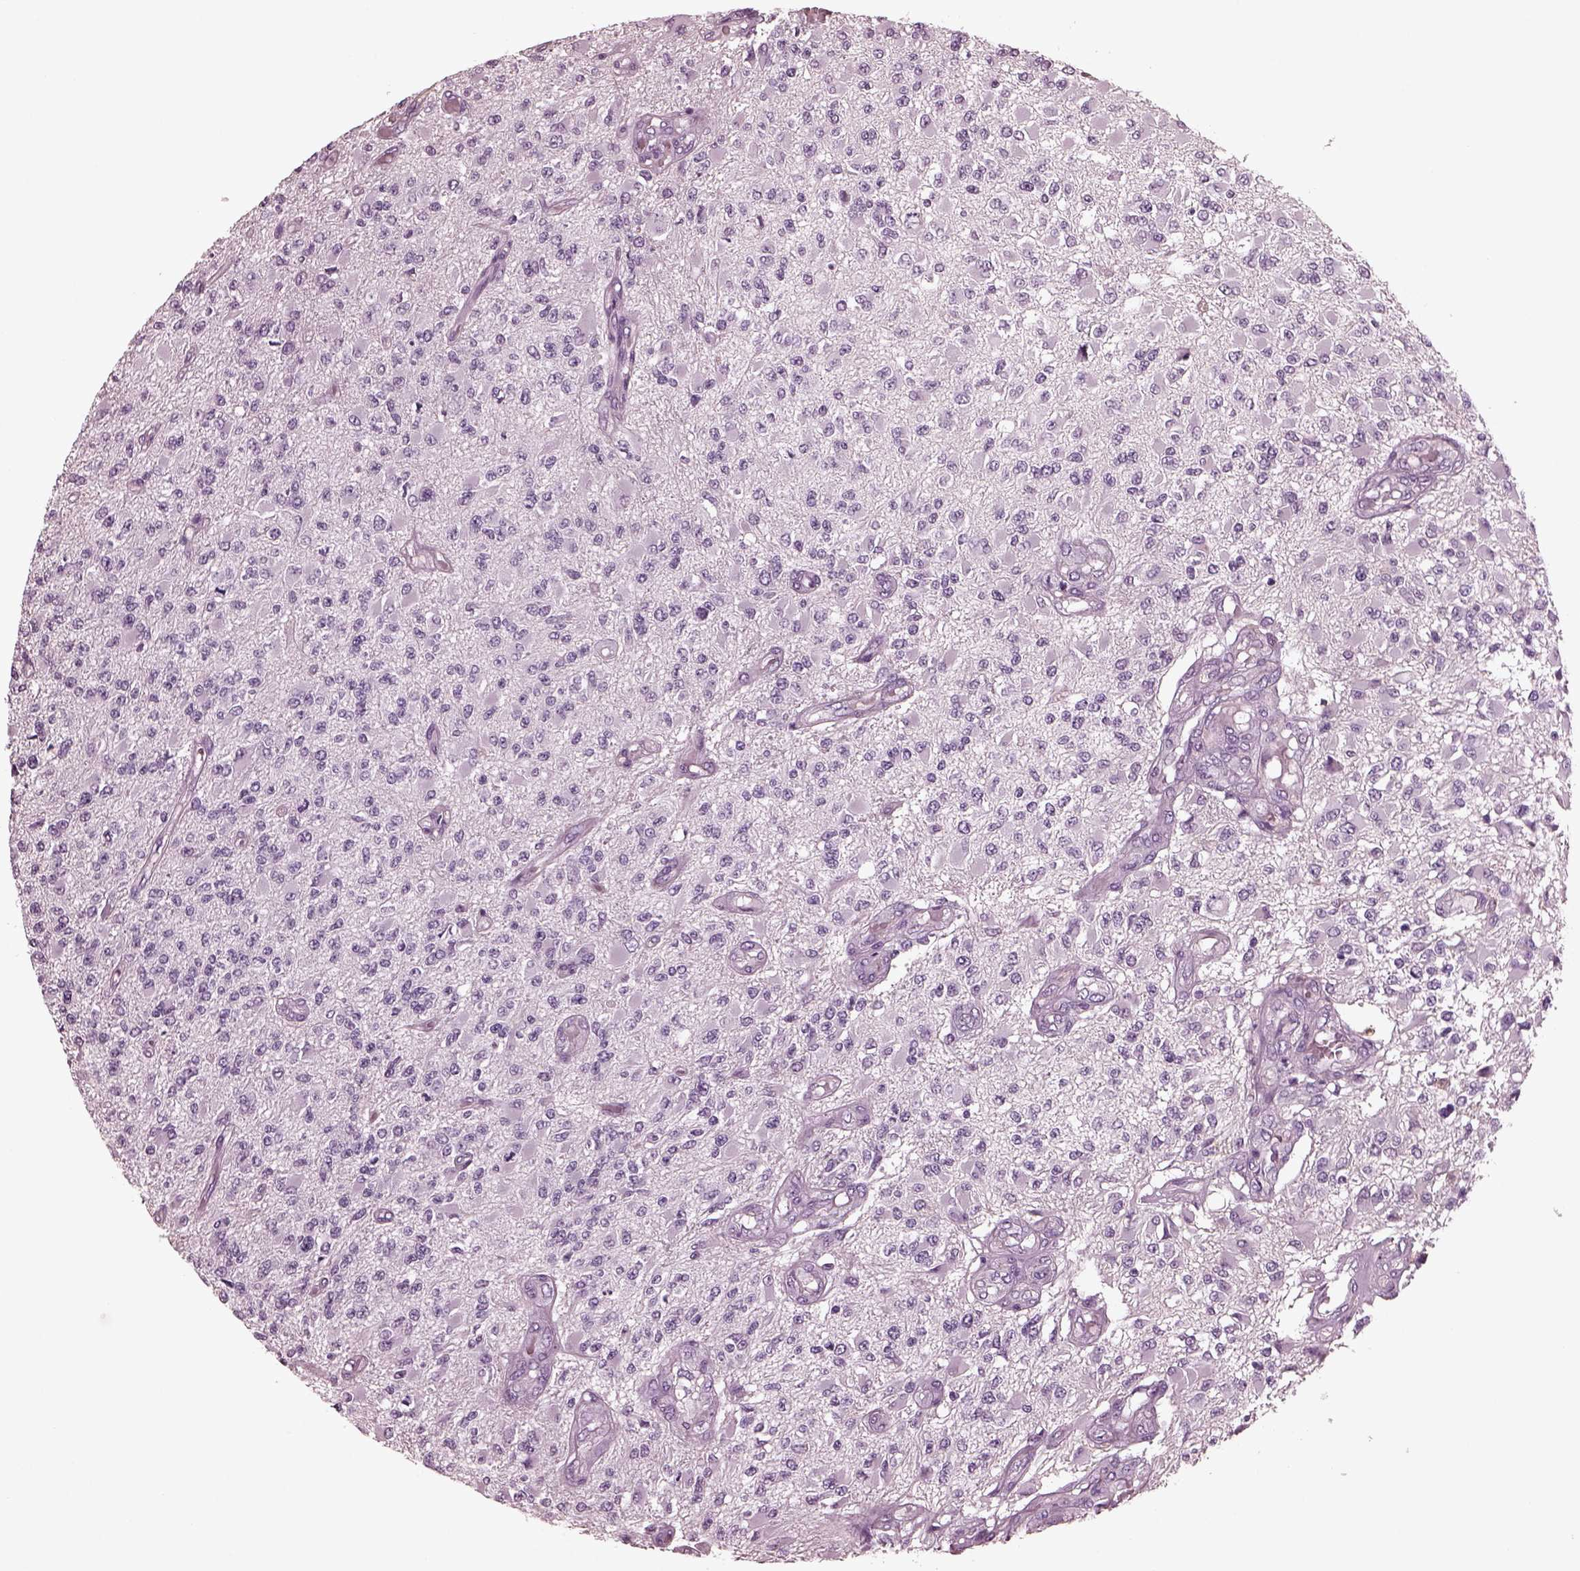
{"staining": {"intensity": "negative", "quantity": "none", "location": "none"}, "tissue": "glioma", "cell_type": "Tumor cells", "image_type": "cancer", "snomed": [{"axis": "morphology", "description": "Glioma, malignant, High grade"}, {"axis": "topography", "description": "Brain"}], "caption": "Immunohistochemistry (IHC) photomicrograph of human glioma stained for a protein (brown), which reveals no expression in tumor cells. The staining was performed using DAB (3,3'-diaminobenzidine) to visualize the protein expression in brown, while the nuclei were stained in blue with hematoxylin (Magnification: 20x).", "gene": "CGA", "patient": {"sex": "female", "age": 63}}